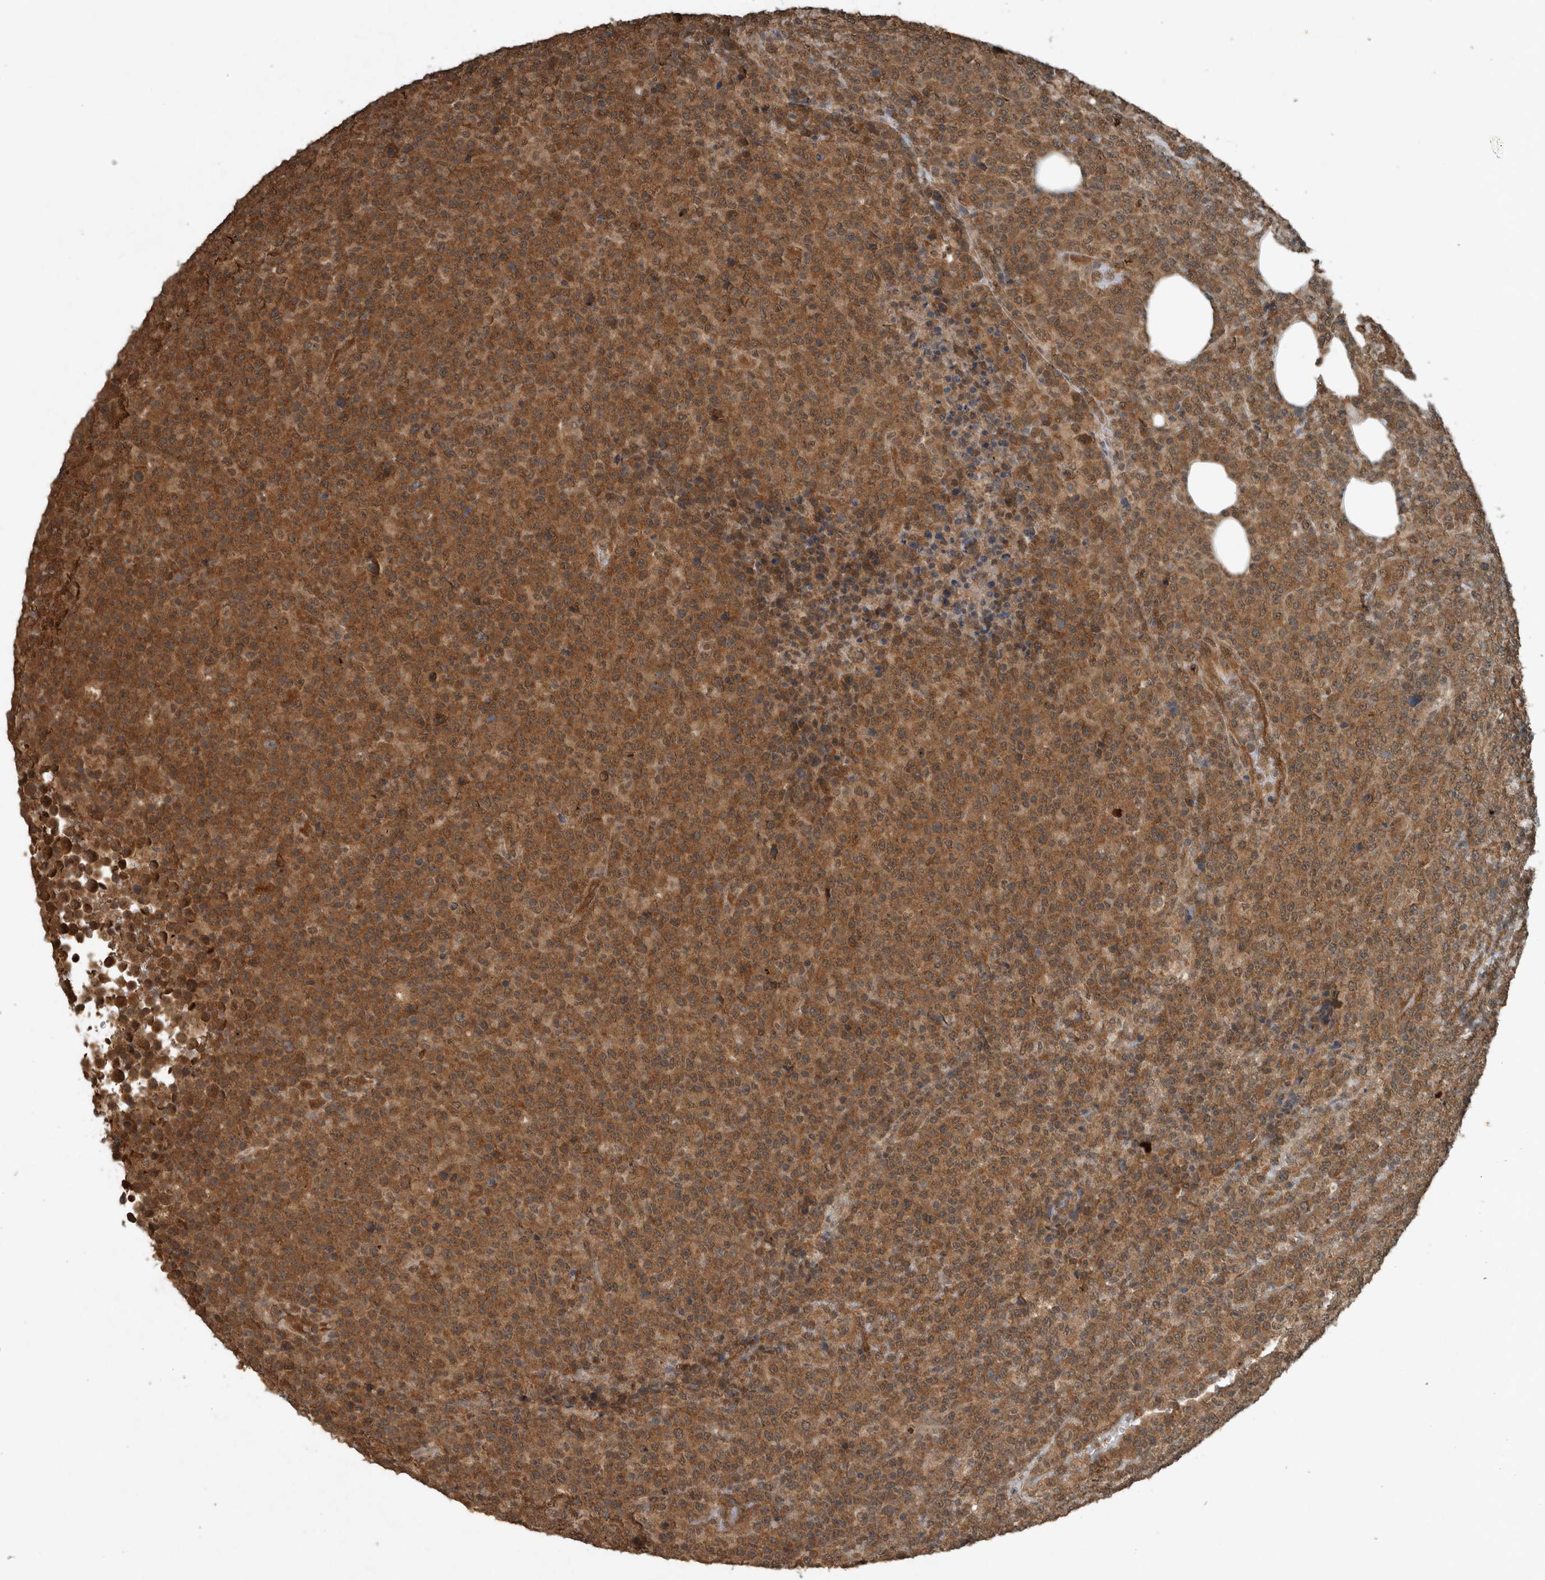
{"staining": {"intensity": "moderate", "quantity": ">75%", "location": "cytoplasmic/membranous,nuclear"}, "tissue": "lymphoma", "cell_type": "Tumor cells", "image_type": "cancer", "snomed": [{"axis": "morphology", "description": "Malignant lymphoma, non-Hodgkin's type, High grade"}, {"axis": "topography", "description": "Lymph node"}], "caption": "Protein staining displays moderate cytoplasmic/membranous and nuclear positivity in approximately >75% of tumor cells in high-grade malignant lymphoma, non-Hodgkin's type.", "gene": "ARHGEF12", "patient": {"sex": "male", "age": 13}}